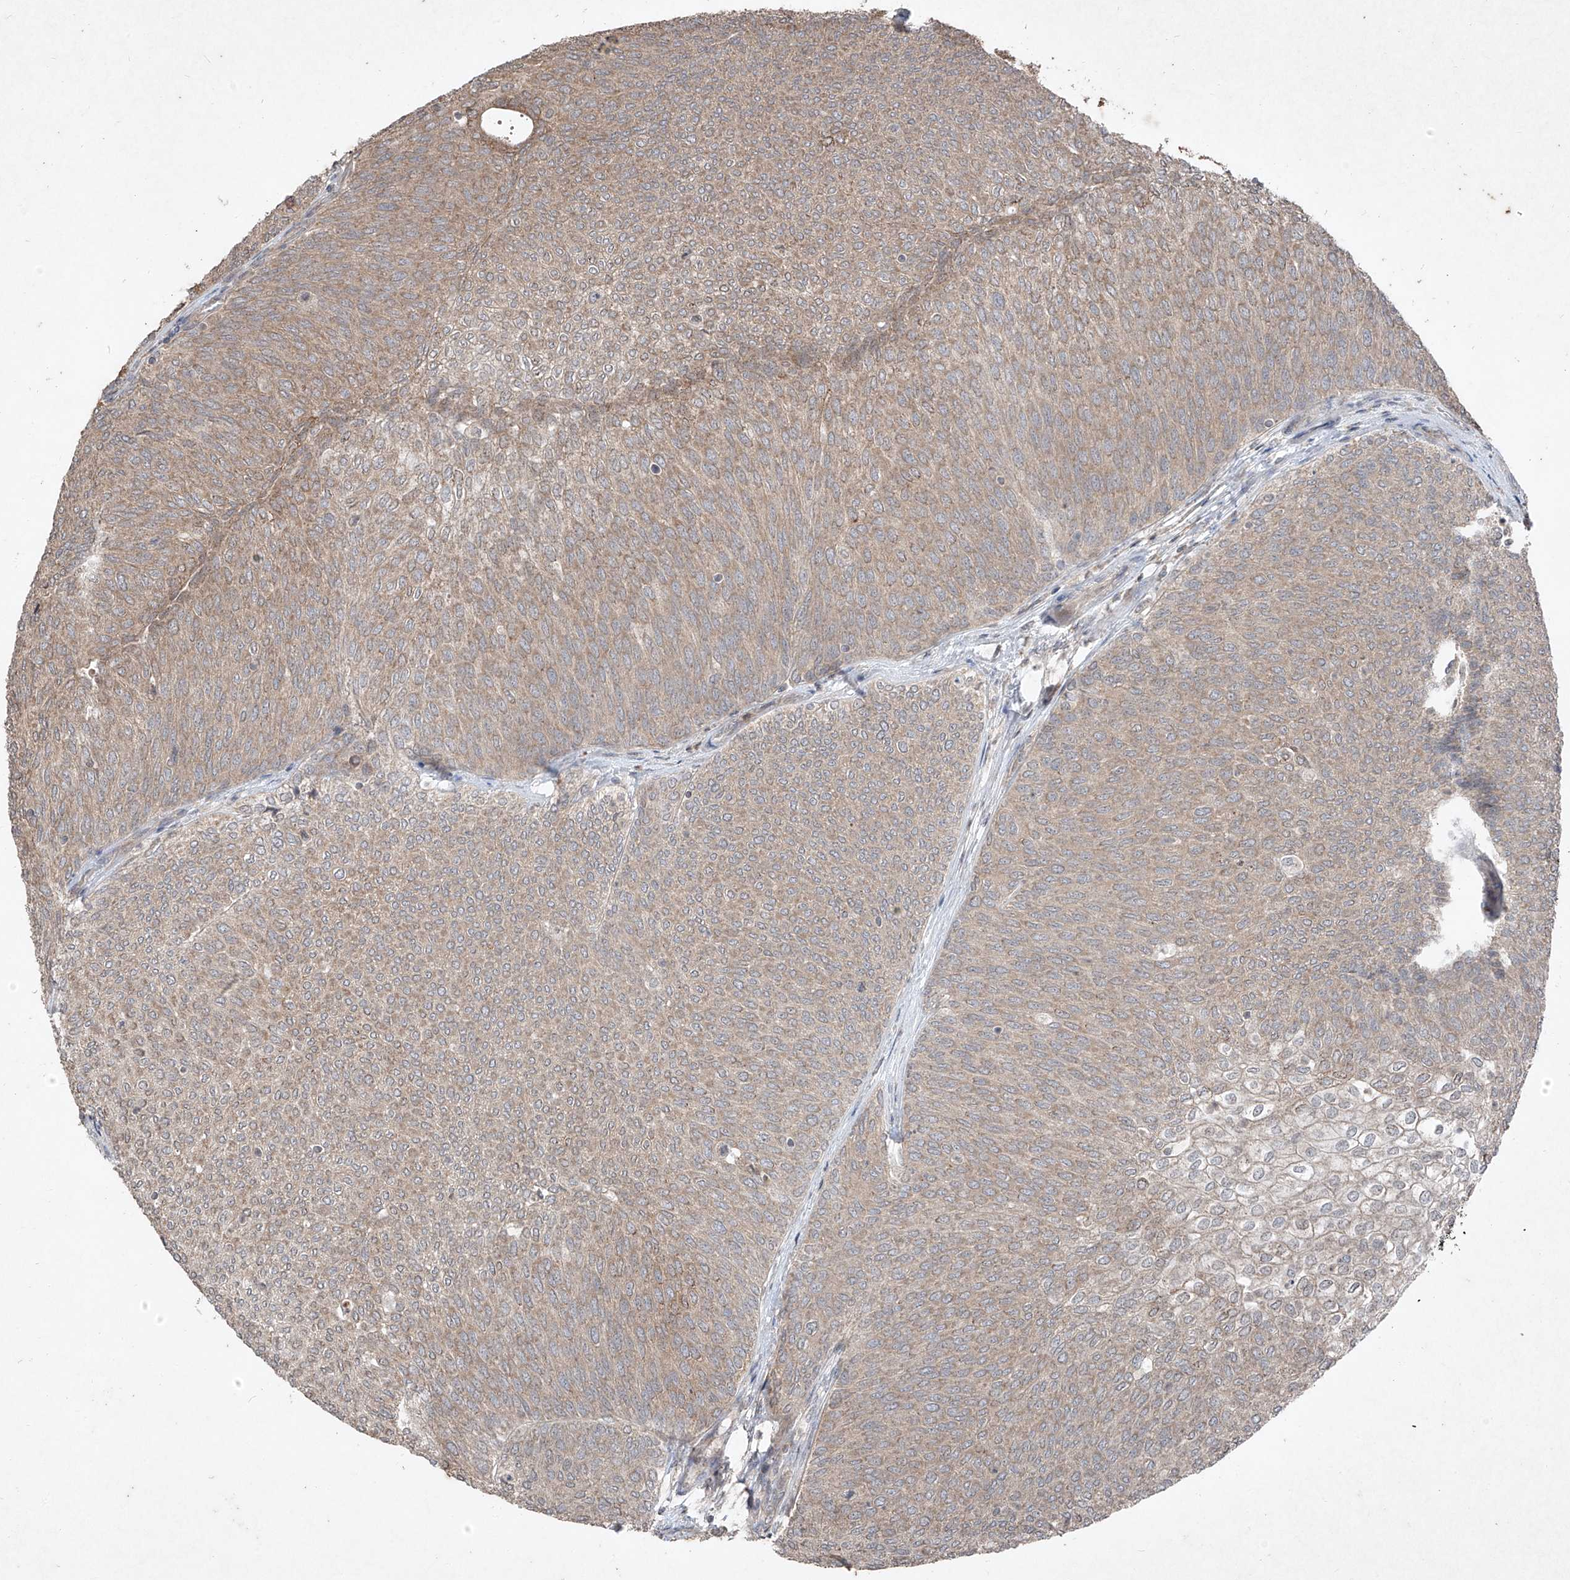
{"staining": {"intensity": "moderate", "quantity": ">75%", "location": "cytoplasmic/membranous"}, "tissue": "urothelial cancer", "cell_type": "Tumor cells", "image_type": "cancer", "snomed": [{"axis": "morphology", "description": "Urothelial carcinoma, Low grade"}, {"axis": "topography", "description": "Urinary bladder"}], "caption": "This is an image of immunohistochemistry (IHC) staining of urothelial cancer, which shows moderate expression in the cytoplasmic/membranous of tumor cells.", "gene": "ABCD3", "patient": {"sex": "female", "age": 79}}